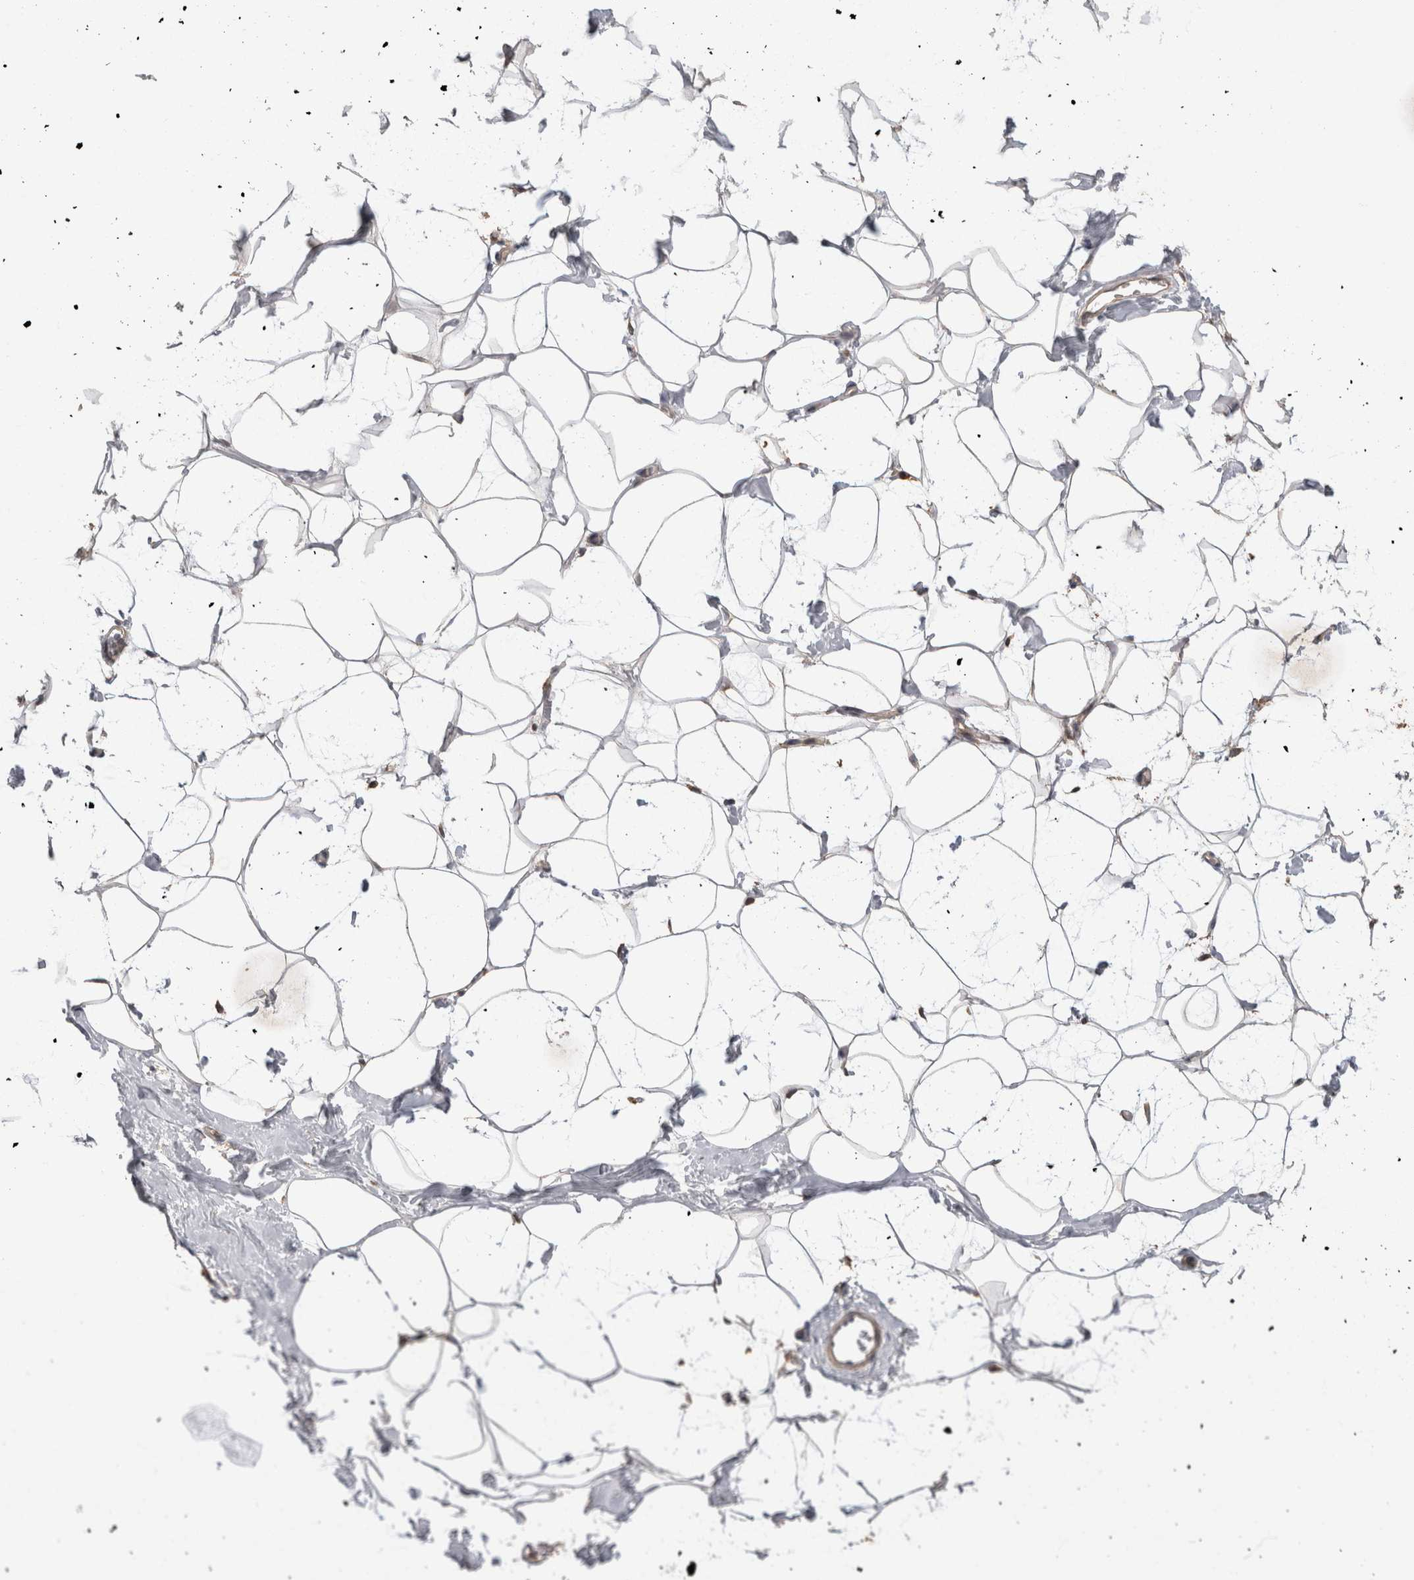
{"staining": {"intensity": "weak", "quantity": ">75%", "location": "cytoplasmic/membranous"}, "tissue": "adipose tissue", "cell_type": "Adipocytes", "image_type": "normal", "snomed": [{"axis": "morphology", "description": "Normal tissue, NOS"}, {"axis": "morphology", "description": "Fibrosis, NOS"}, {"axis": "topography", "description": "Breast"}, {"axis": "topography", "description": "Adipose tissue"}], "caption": "Immunohistochemical staining of benign adipose tissue reveals weak cytoplasmic/membranous protein staining in approximately >75% of adipocytes.", "gene": "TBCE", "patient": {"sex": "female", "age": 39}}